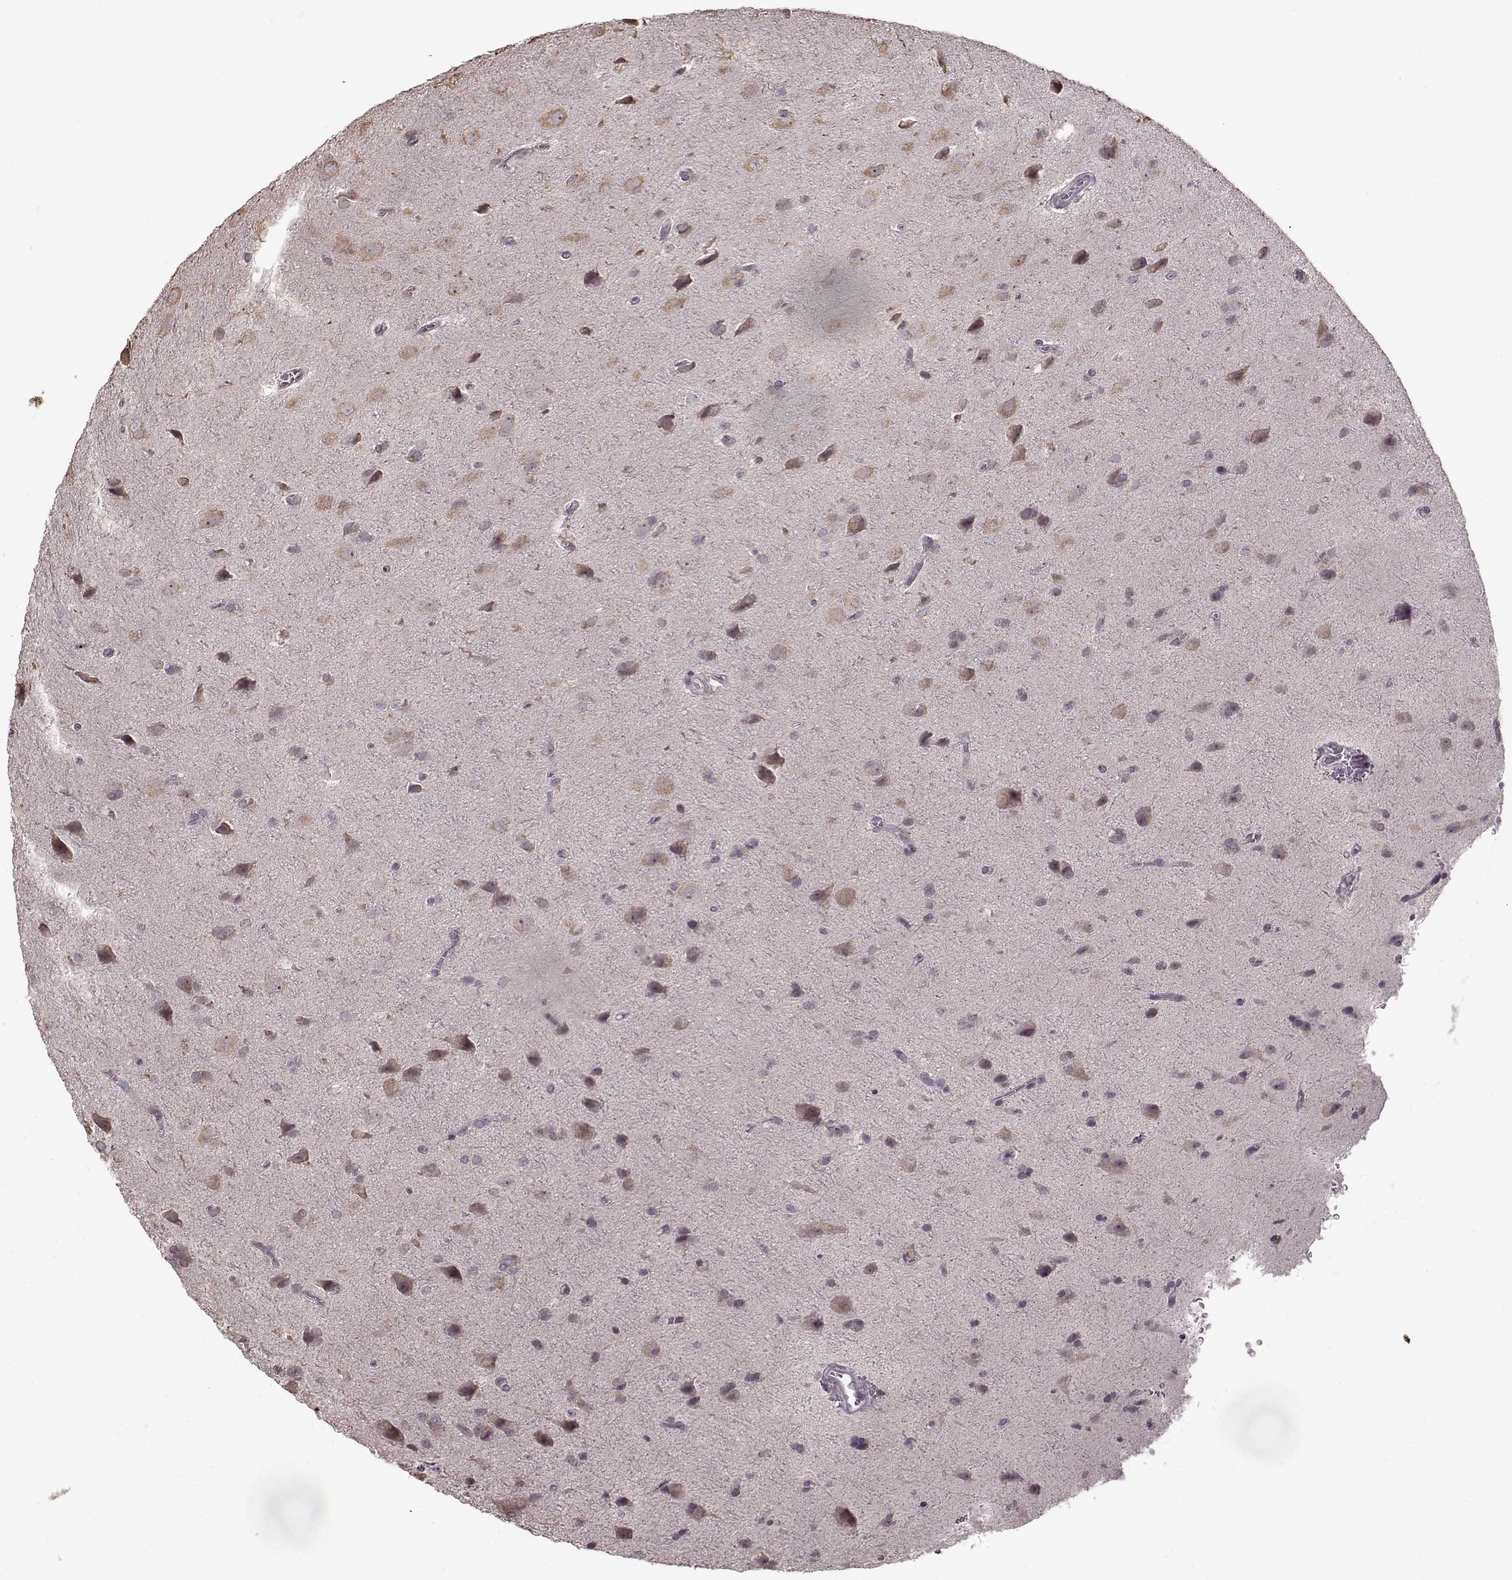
{"staining": {"intensity": "negative", "quantity": "none", "location": "none"}, "tissue": "glioma", "cell_type": "Tumor cells", "image_type": "cancer", "snomed": [{"axis": "morphology", "description": "Glioma, malignant, Low grade"}, {"axis": "topography", "description": "Brain"}], "caption": "A histopathology image of human malignant glioma (low-grade) is negative for staining in tumor cells.", "gene": "FSHB", "patient": {"sex": "male", "age": 58}}